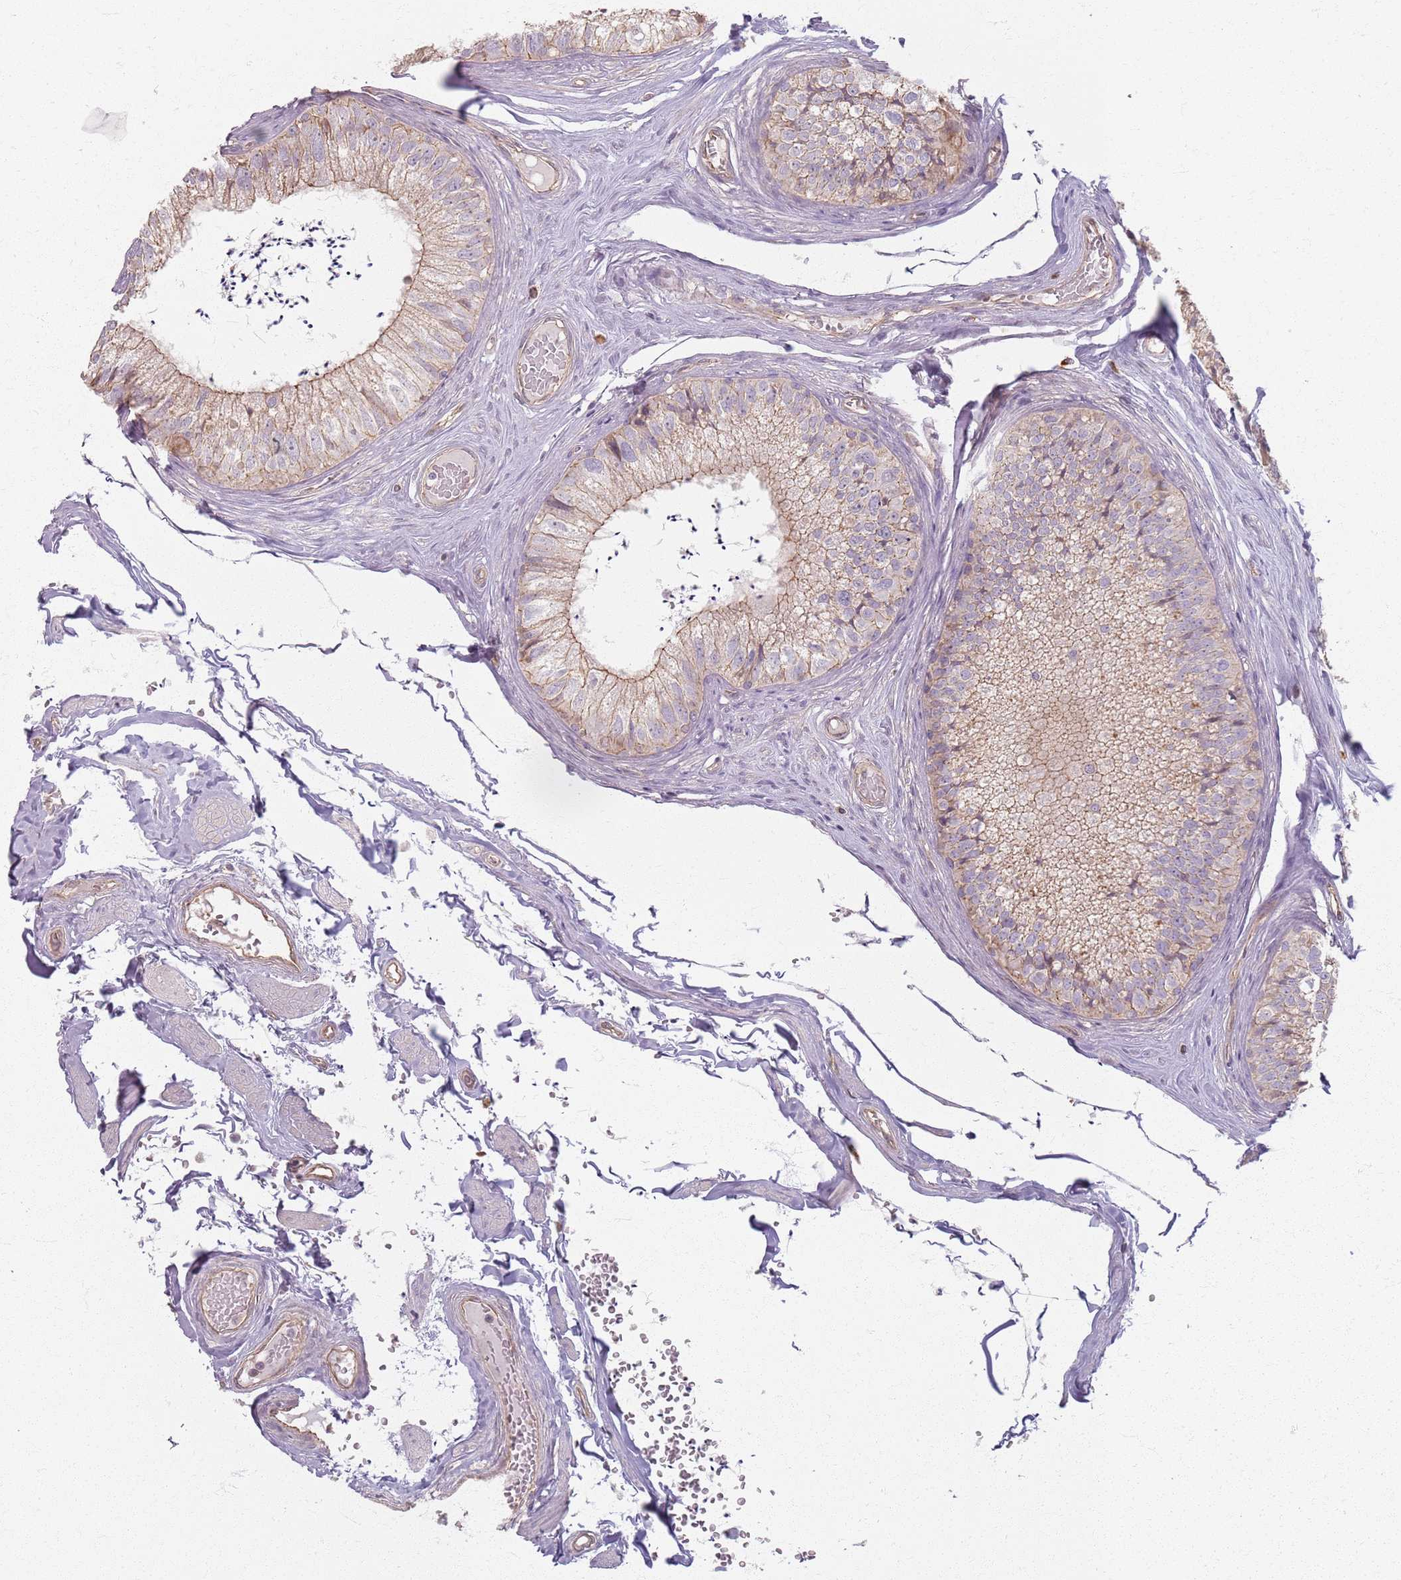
{"staining": {"intensity": "moderate", "quantity": "25%-75%", "location": "cytoplasmic/membranous"}, "tissue": "epididymis", "cell_type": "Glandular cells", "image_type": "normal", "snomed": [{"axis": "morphology", "description": "Normal tissue, NOS"}, {"axis": "topography", "description": "Epididymis"}], "caption": "Immunohistochemical staining of unremarkable human epididymis displays medium levels of moderate cytoplasmic/membranous positivity in about 25%-75% of glandular cells.", "gene": "KCNA5", "patient": {"sex": "male", "age": 79}}